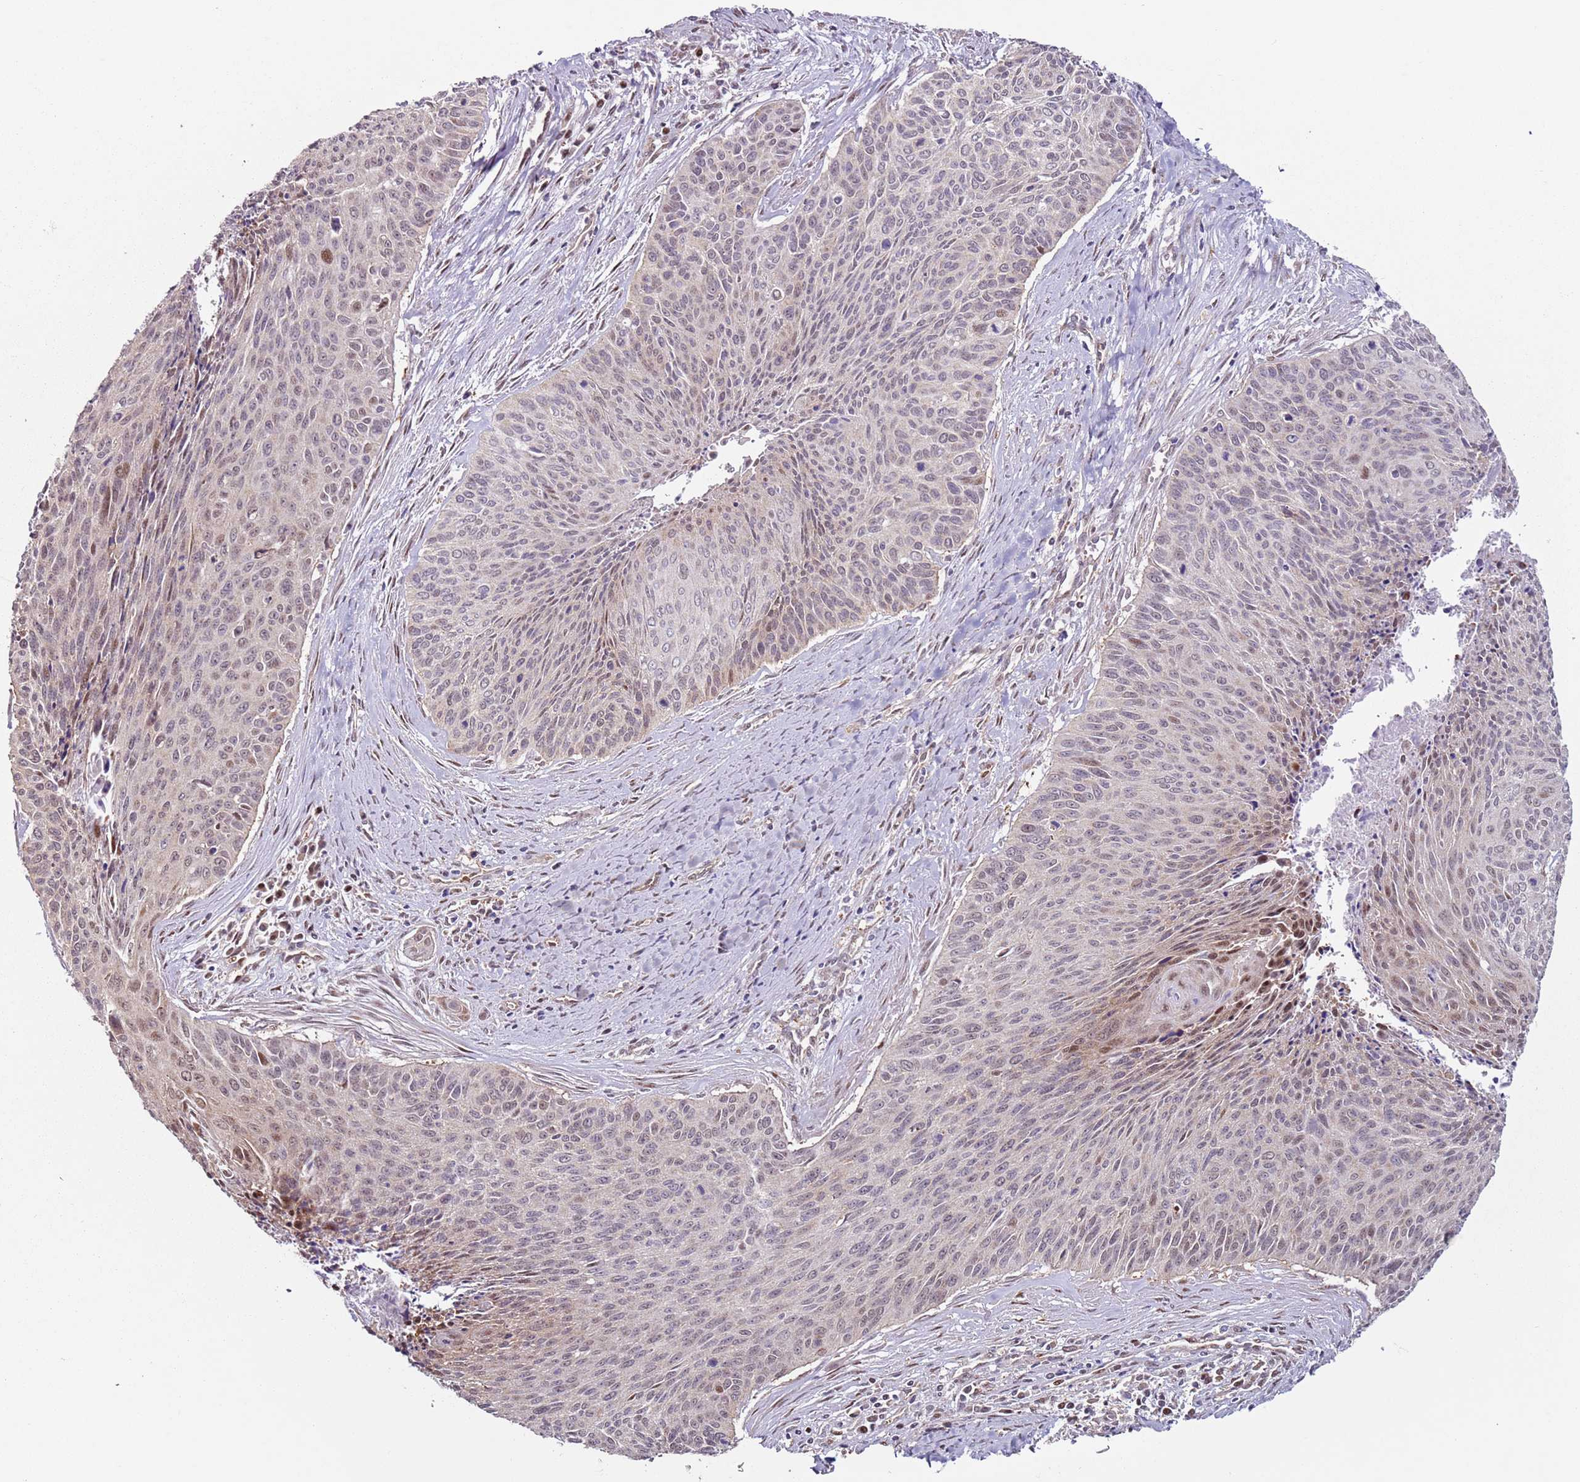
{"staining": {"intensity": "moderate", "quantity": "<25%", "location": "nuclear"}, "tissue": "cervical cancer", "cell_type": "Tumor cells", "image_type": "cancer", "snomed": [{"axis": "morphology", "description": "Squamous cell carcinoma, NOS"}, {"axis": "topography", "description": "Cervix"}], "caption": "Cervical cancer (squamous cell carcinoma) stained with immunohistochemistry reveals moderate nuclear staining in approximately <25% of tumor cells. (brown staining indicates protein expression, while blue staining denotes nuclei).", "gene": "PSMD4", "patient": {"sex": "female", "age": 55}}